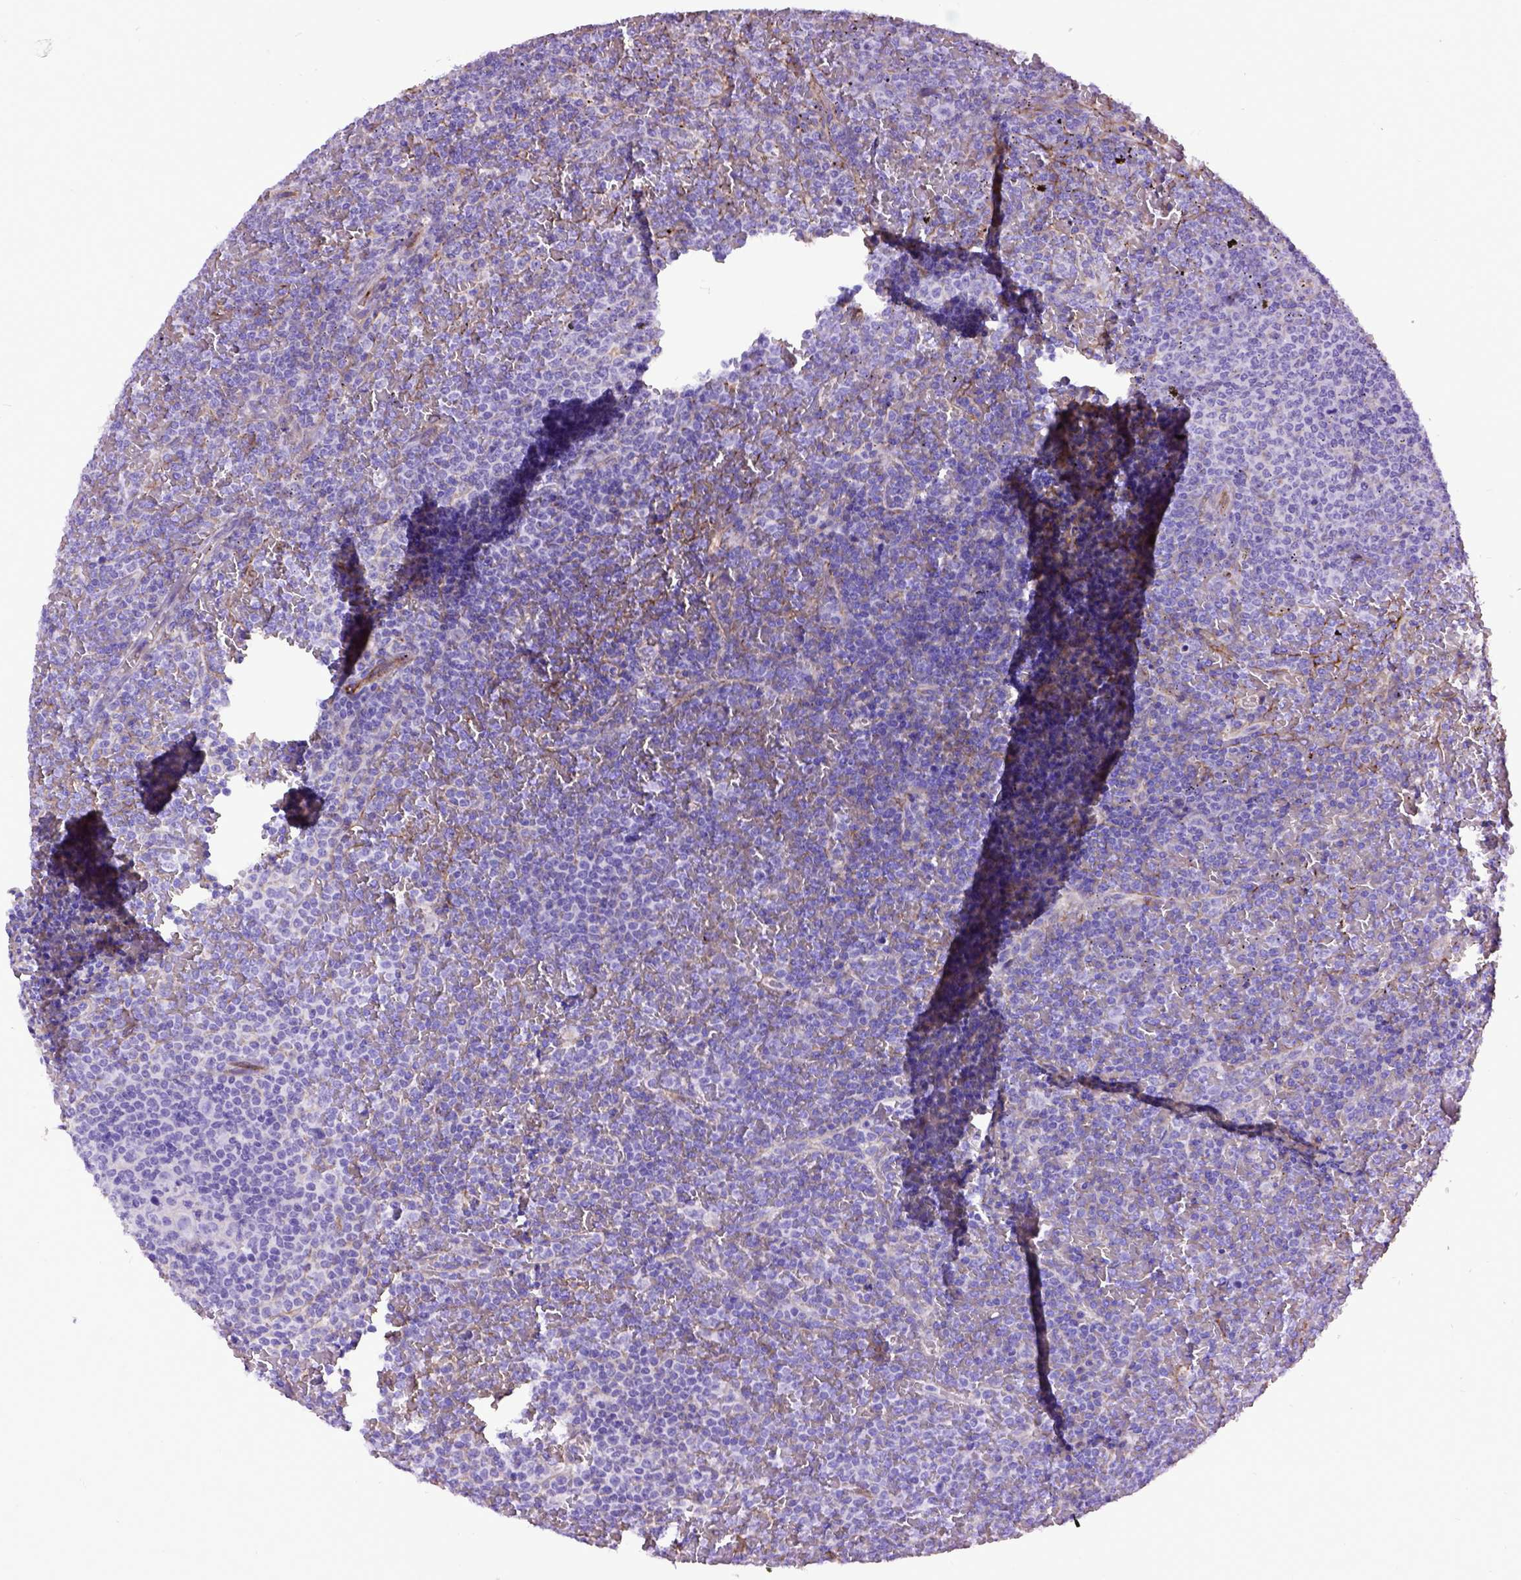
{"staining": {"intensity": "negative", "quantity": "none", "location": "none"}, "tissue": "lymphoma", "cell_type": "Tumor cells", "image_type": "cancer", "snomed": [{"axis": "morphology", "description": "Malignant lymphoma, non-Hodgkin's type, Low grade"}, {"axis": "topography", "description": "Spleen"}], "caption": "A histopathology image of human low-grade malignant lymphoma, non-Hodgkin's type is negative for staining in tumor cells.", "gene": "ENG", "patient": {"sex": "female", "age": 77}}